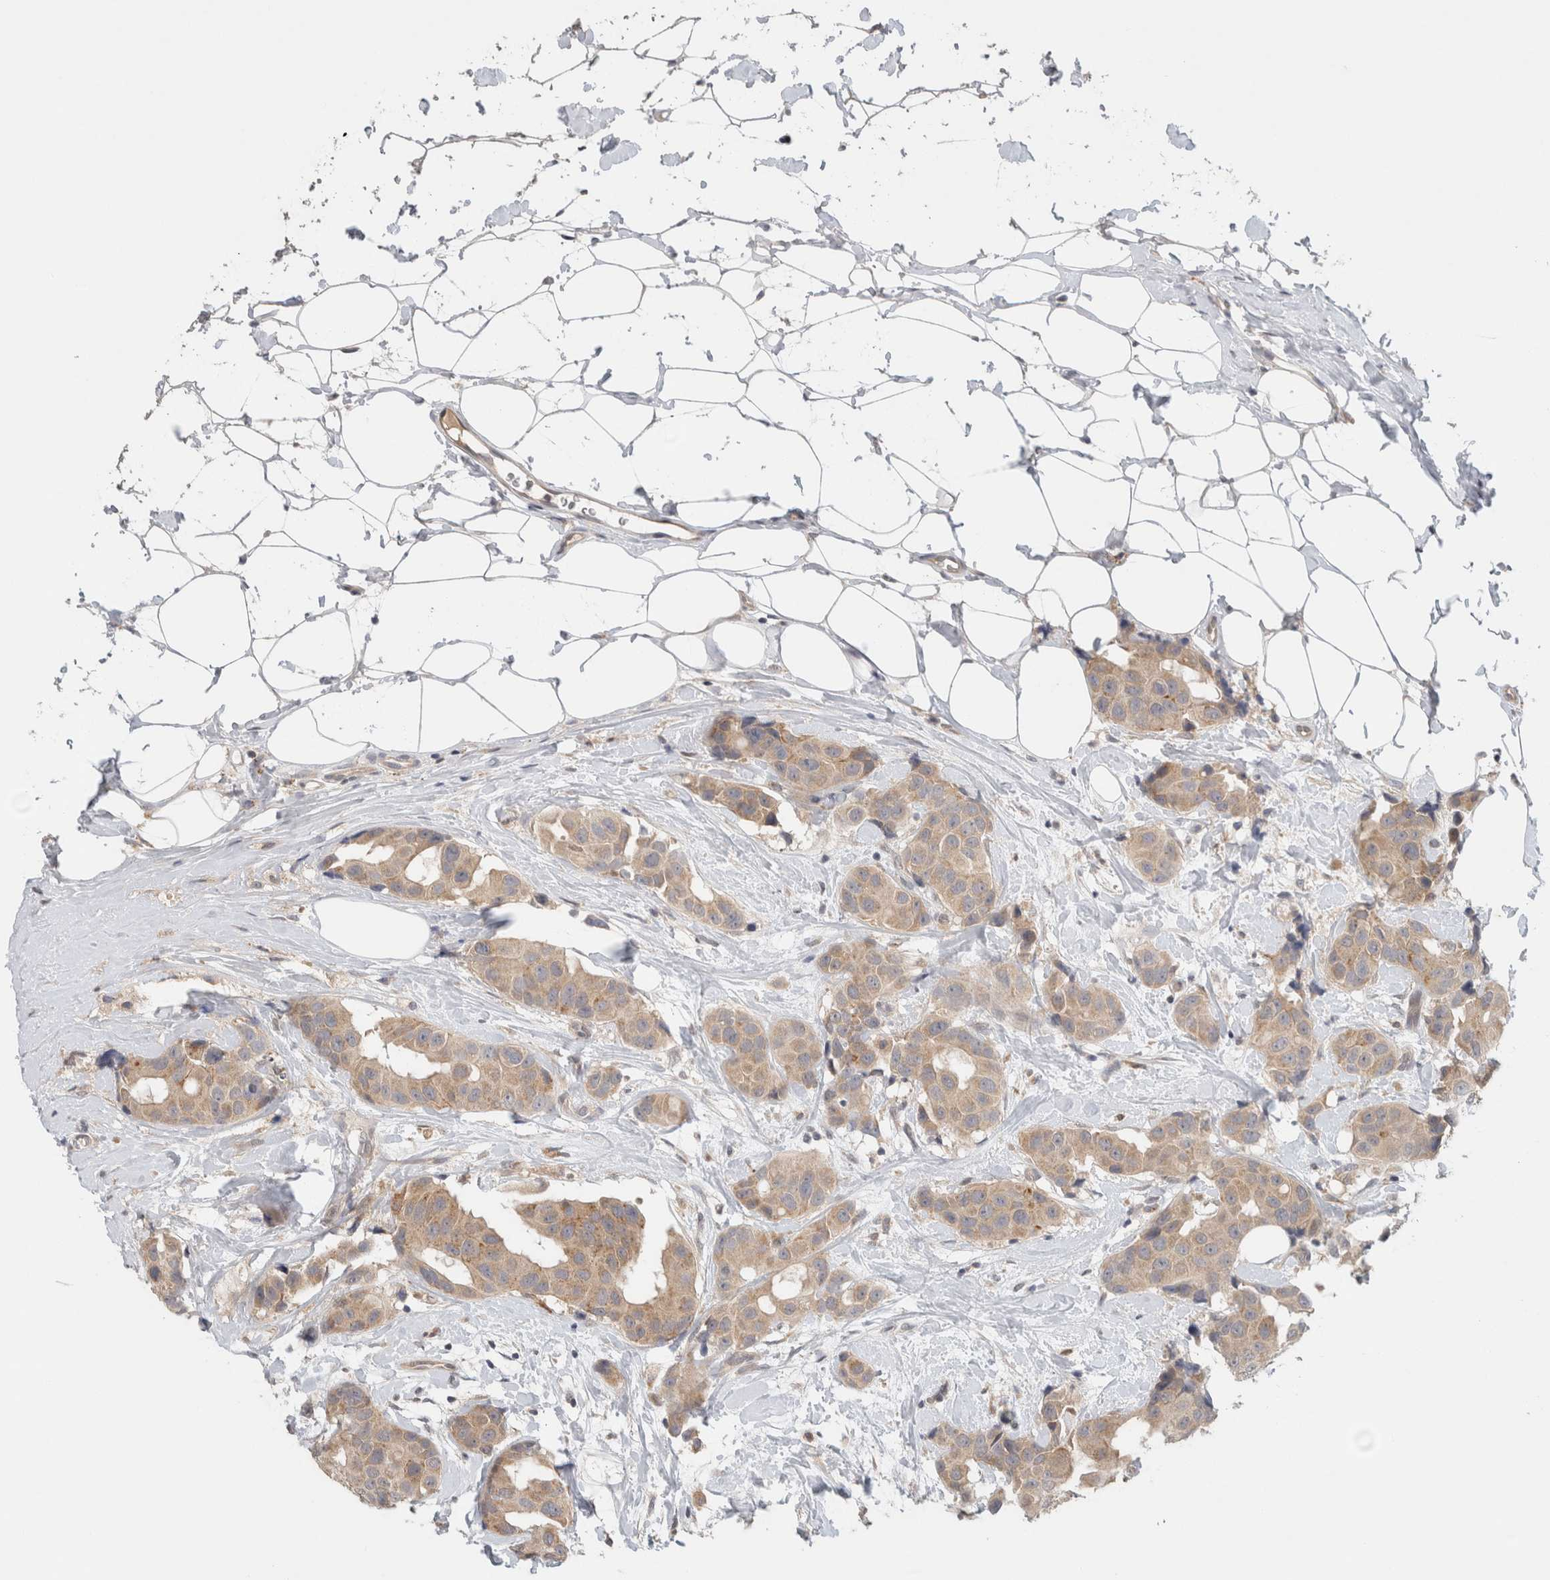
{"staining": {"intensity": "weak", "quantity": ">75%", "location": "cytoplasmic/membranous"}, "tissue": "breast cancer", "cell_type": "Tumor cells", "image_type": "cancer", "snomed": [{"axis": "morphology", "description": "Normal tissue, NOS"}, {"axis": "morphology", "description": "Duct carcinoma"}, {"axis": "topography", "description": "Breast"}], "caption": "Immunohistochemical staining of breast infiltrating ductal carcinoma exhibits low levels of weak cytoplasmic/membranous expression in about >75% of tumor cells.", "gene": "SGK1", "patient": {"sex": "female", "age": 39}}